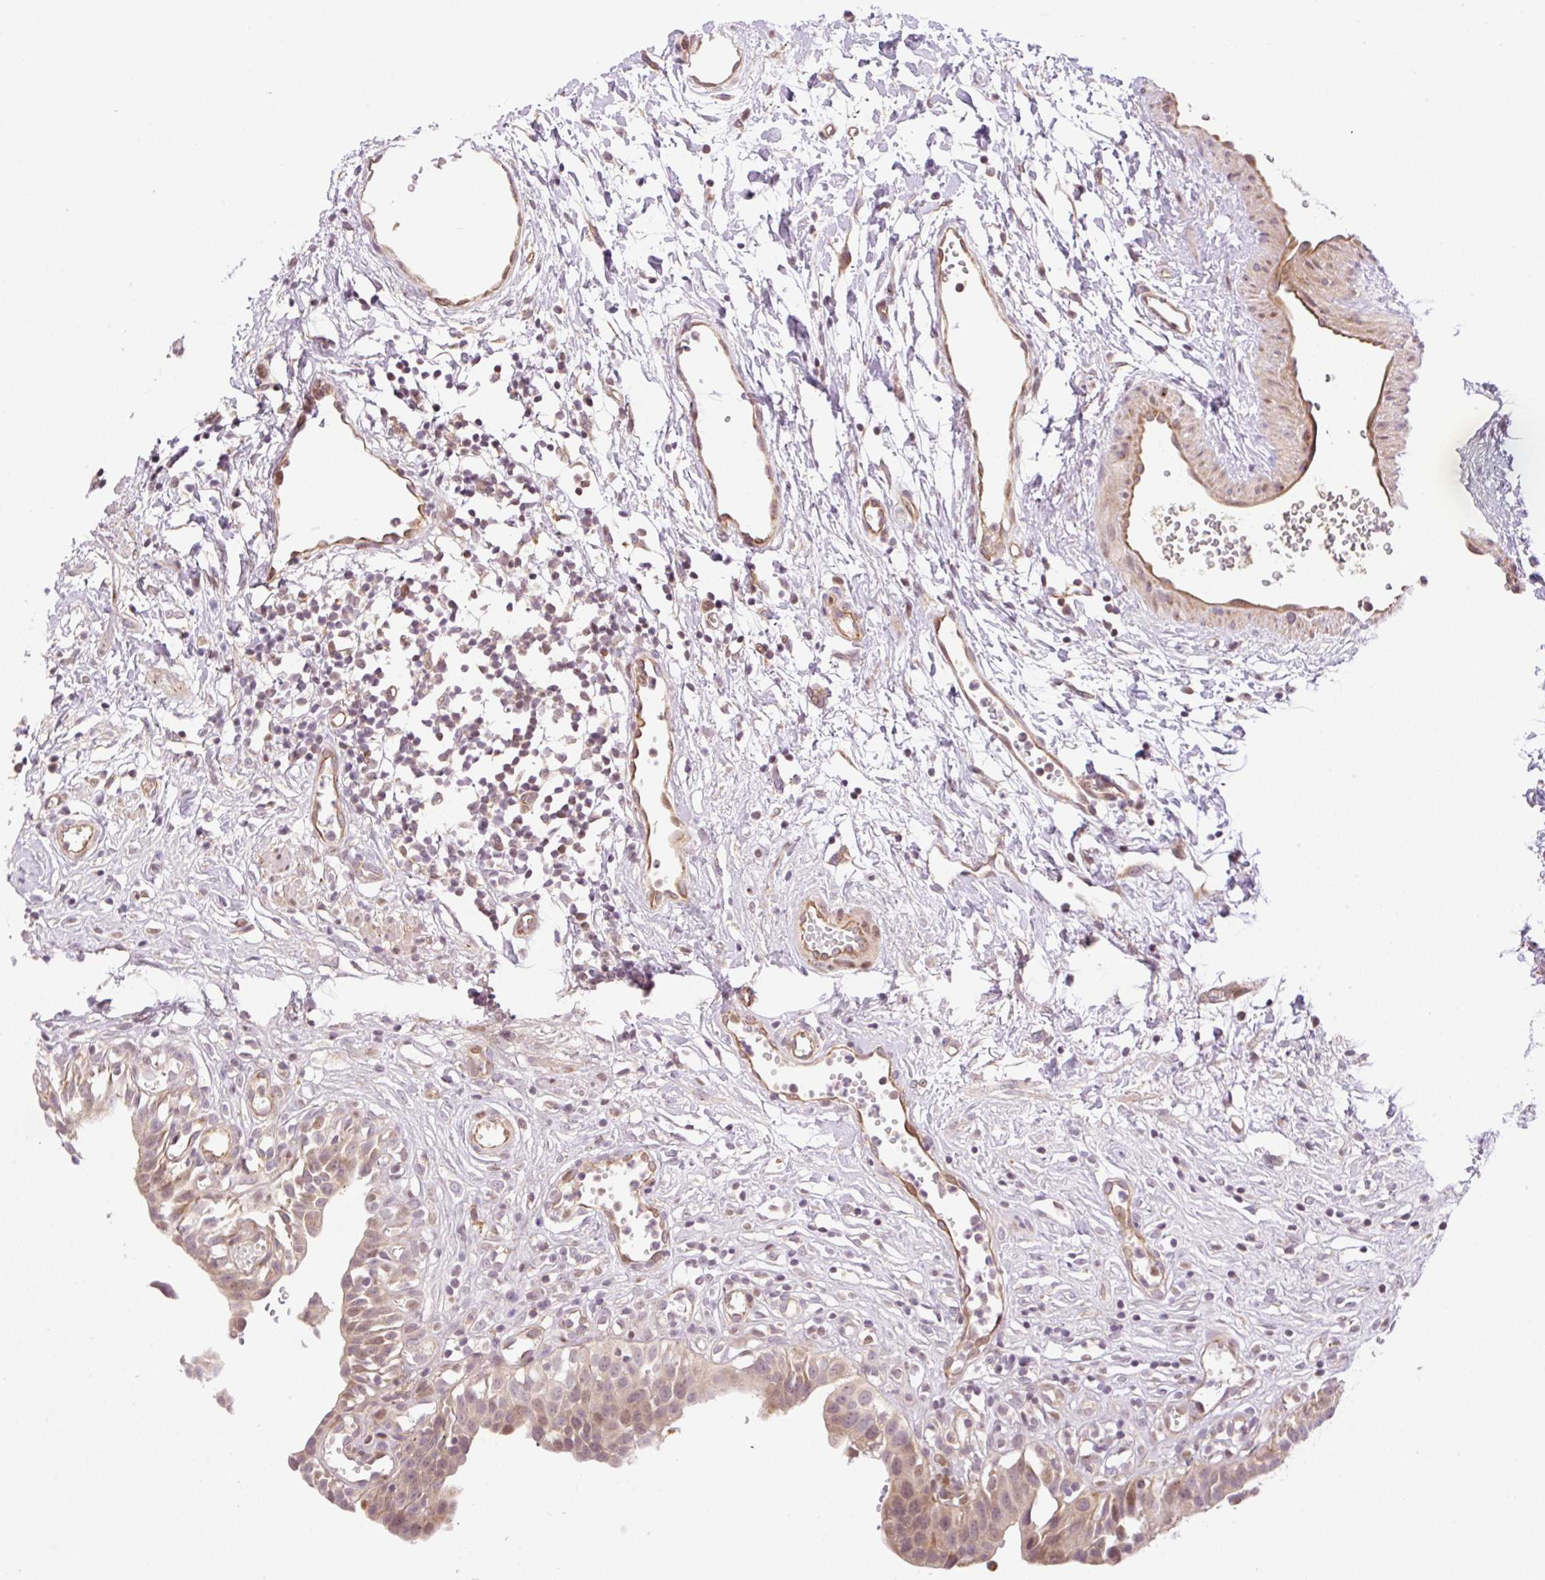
{"staining": {"intensity": "moderate", "quantity": "25%-75%", "location": "cytoplasmic/membranous,nuclear"}, "tissue": "urinary bladder", "cell_type": "Urothelial cells", "image_type": "normal", "snomed": [{"axis": "morphology", "description": "Normal tissue, NOS"}, {"axis": "topography", "description": "Urinary bladder"}], "caption": "Brown immunohistochemical staining in benign human urinary bladder exhibits moderate cytoplasmic/membranous,nuclear expression in approximately 25%-75% of urothelial cells.", "gene": "ZNF394", "patient": {"sex": "male", "age": 51}}